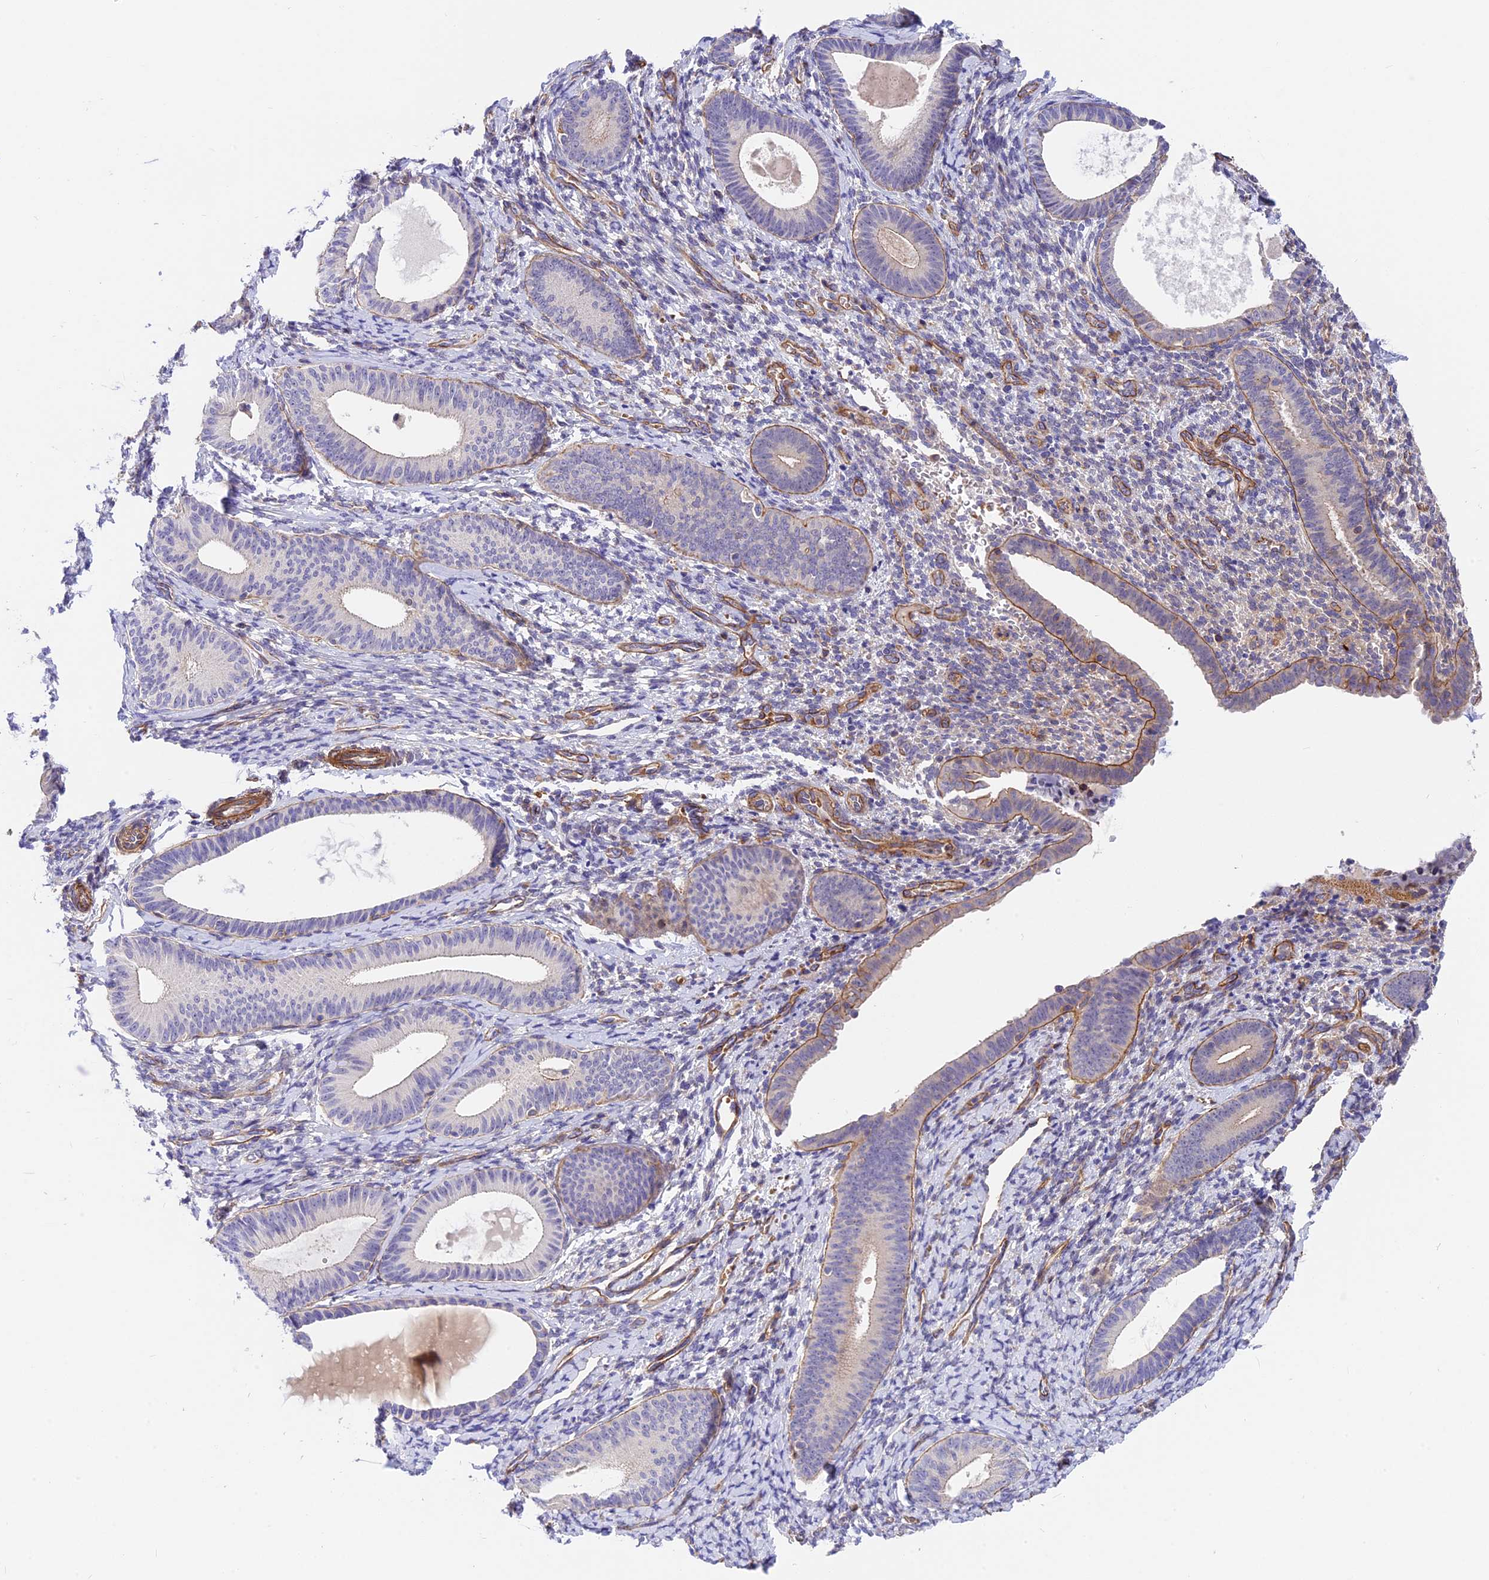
{"staining": {"intensity": "negative", "quantity": "none", "location": "none"}, "tissue": "endometrium", "cell_type": "Cells in endometrial stroma", "image_type": "normal", "snomed": [{"axis": "morphology", "description": "Normal tissue, NOS"}, {"axis": "topography", "description": "Endometrium"}], "caption": "This is an IHC micrograph of benign human endometrium. There is no staining in cells in endometrial stroma.", "gene": "MED20", "patient": {"sex": "female", "age": 65}}